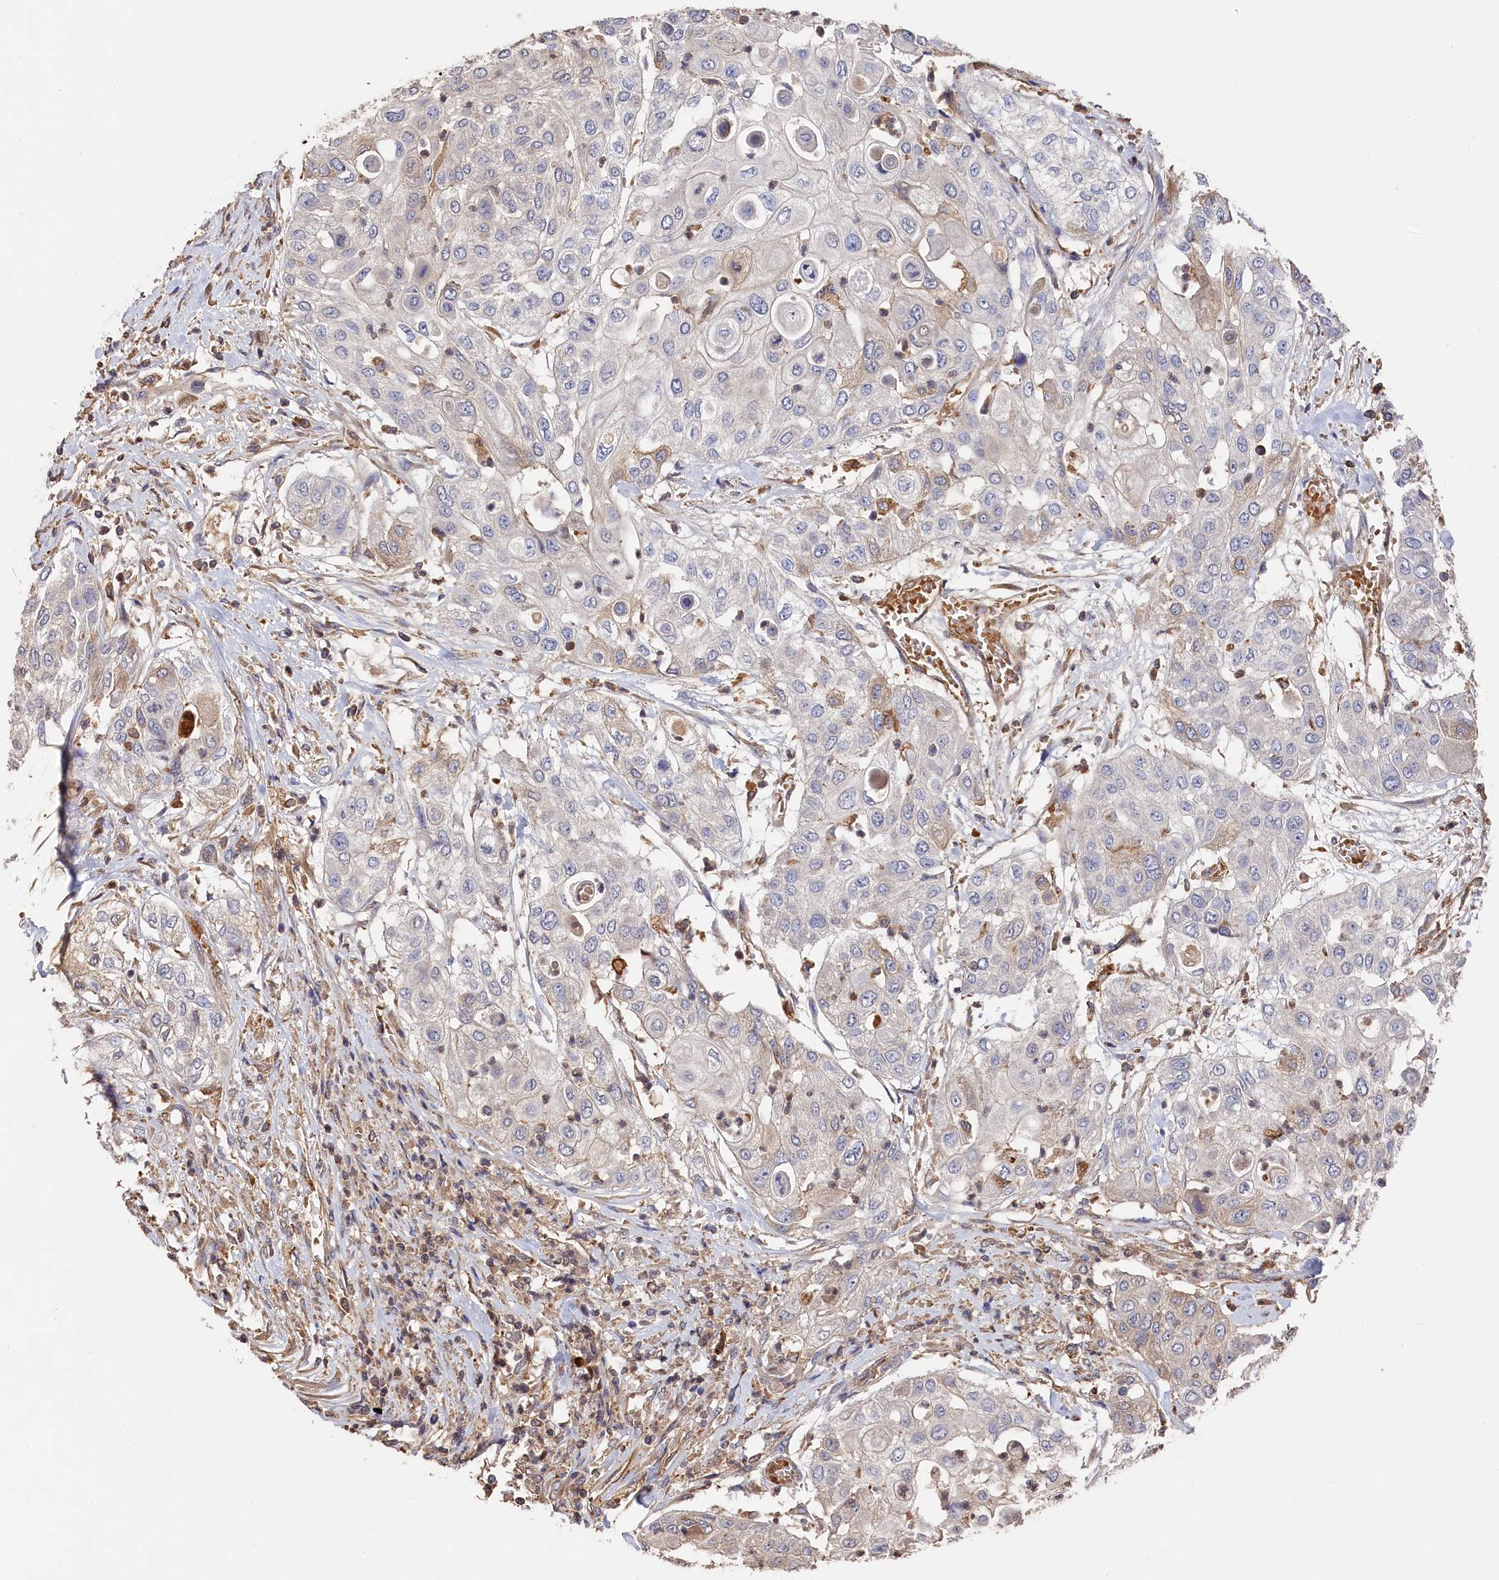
{"staining": {"intensity": "negative", "quantity": "none", "location": "none"}, "tissue": "urothelial cancer", "cell_type": "Tumor cells", "image_type": "cancer", "snomed": [{"axis": "morphology", "description": "Urothelial carcinoma, High grade"}, {"axis": "topography", "description": "Urinary bladder"}], "caption": "An image of human urothelial carcinoma (high-grade) is negative for staining in tumor cells.", "gene": "DHRS11", "patient": {"sex": "female", "age": 79}}